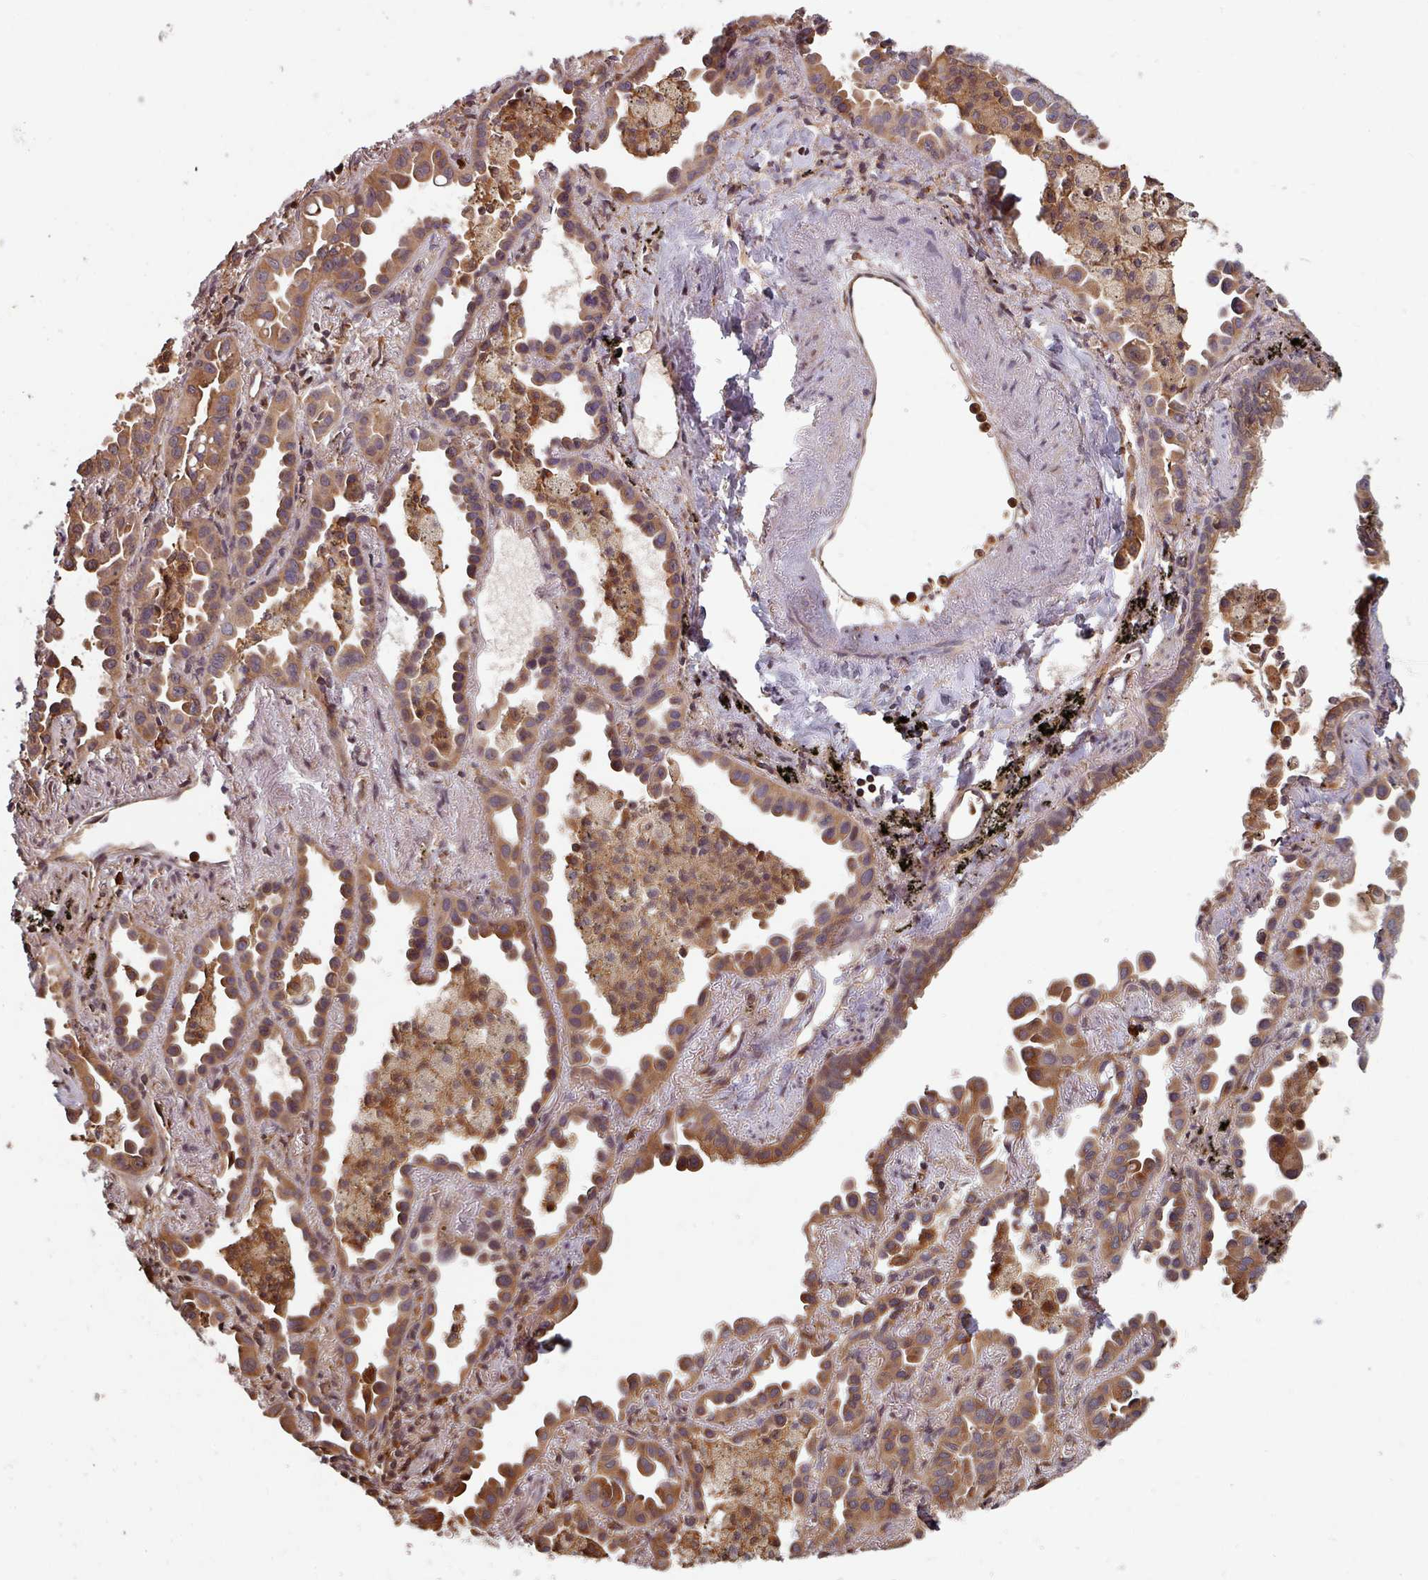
{"staining": {"intensity": "moderate", "quantity": ">75%", "location": "cytoplasmic/membranous"}, "tissue": "lung cancer", "cell_type": "Tumor cells", "image_type": "cancer", "snomed": [{"axis": "morphology", "description": "Adenocarcinoma, NOS"}, {"axis": "topography", "description": "Lung"}], "caption": "Human lung cancer (adenocarcinoma) stained with a brown dye displays moderate cytoplasmic/membranous positive staining in about >75% of tumor cells.", "gene": "EID1", "patient": {"sex": "male", "age": 68}}